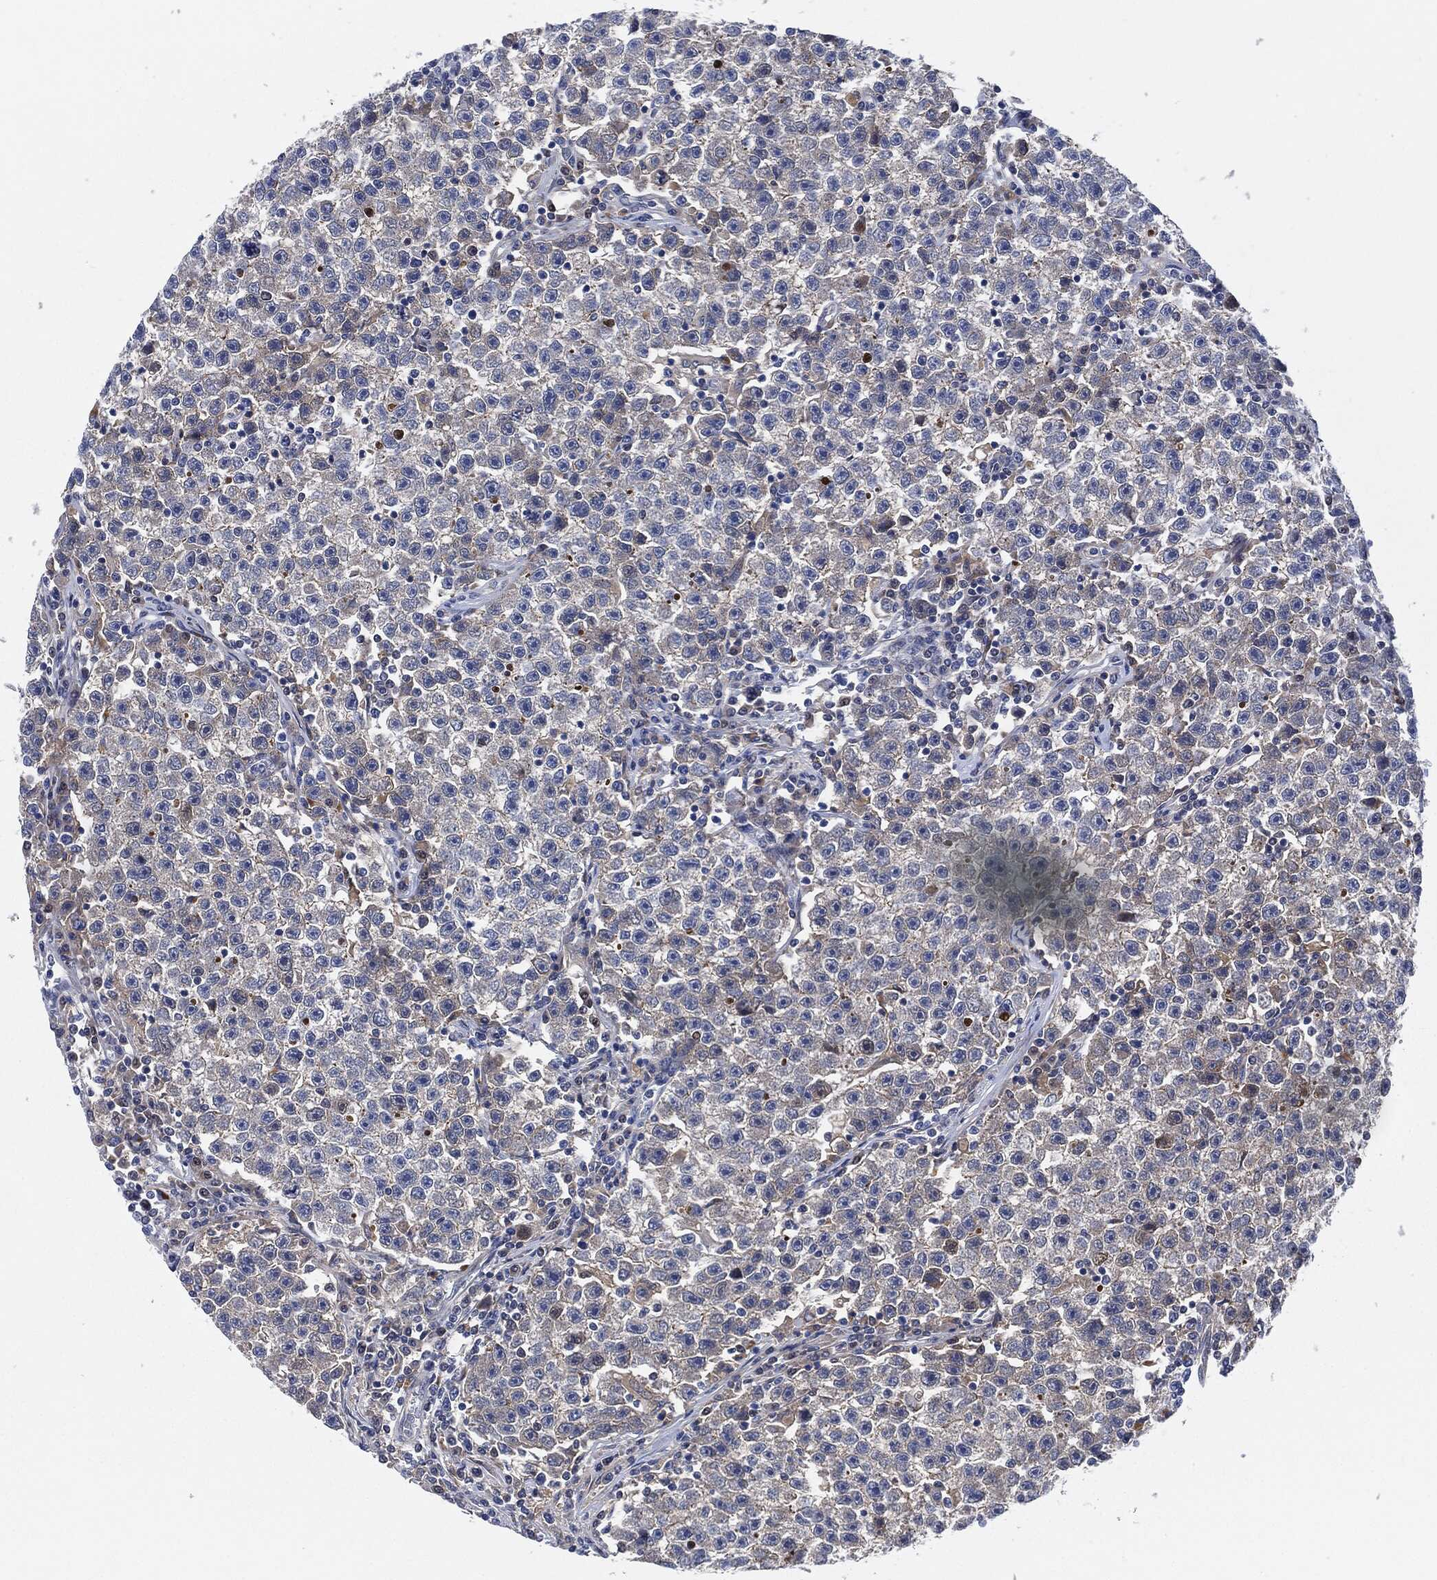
{"staining": {"intensity": "moderate", "quantity": "<25%", "location": "cytoplasmic/membranous"}, "tissue": "testis cancer", "cell_type": "Tumor cells", "image_type": "cancer", "snomed": [{"axis": "morphology", "description": "Seminoma, NOS"}, {"axis": "topography", "description": "Testis"}], "caption": "Tumor cells show moderate cytoplasmic/membranous staining in about <25% of cells in testis cancer (seminoma). Using DAB (brown) and hematoxylin (blue) stains, captured at high magnification using brightfield microscopy.", "gene": "VSIG4", "patient": {"sex": "male", "age": 22}}